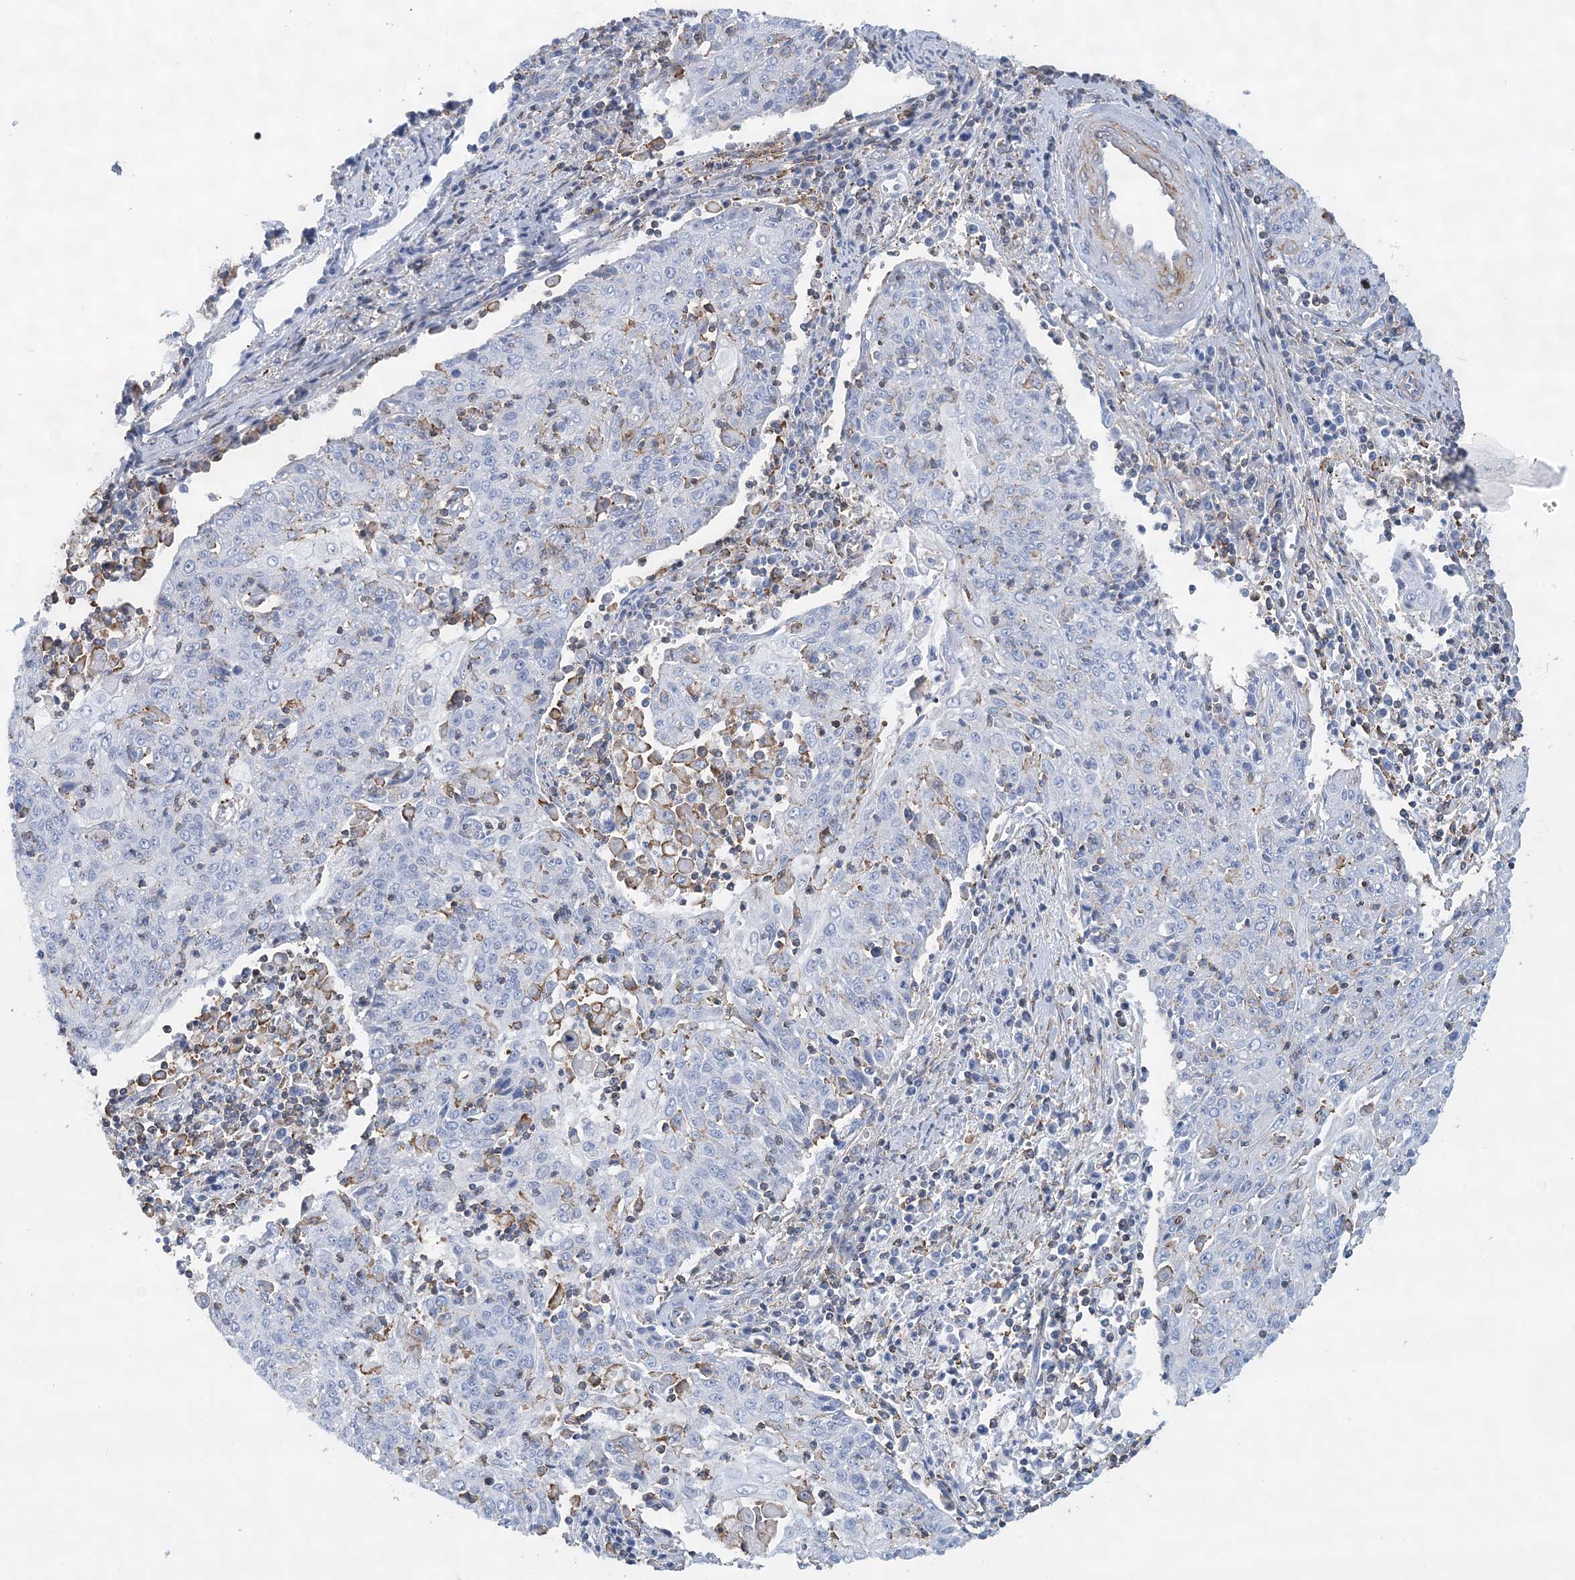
{"staining": {"intensity": "negative", "quantity": "none", "location": "none"}, "tissue": "cervical cancer", "cell_type": "Tumor cells", "image_type": "cancer", "snomed": [{"axis": "morphology", "description": "Squamous cell carcinoma, NOS"}, {"axis": "topography", "description": "Cervix"}], "caption": "Squamous cell carcinoma (cervical) was stained to show a protein in brown. There is no significant expression in tumor cells.", "gene": "C11orf21", "patient": {"sex": "female", "age": 48}}